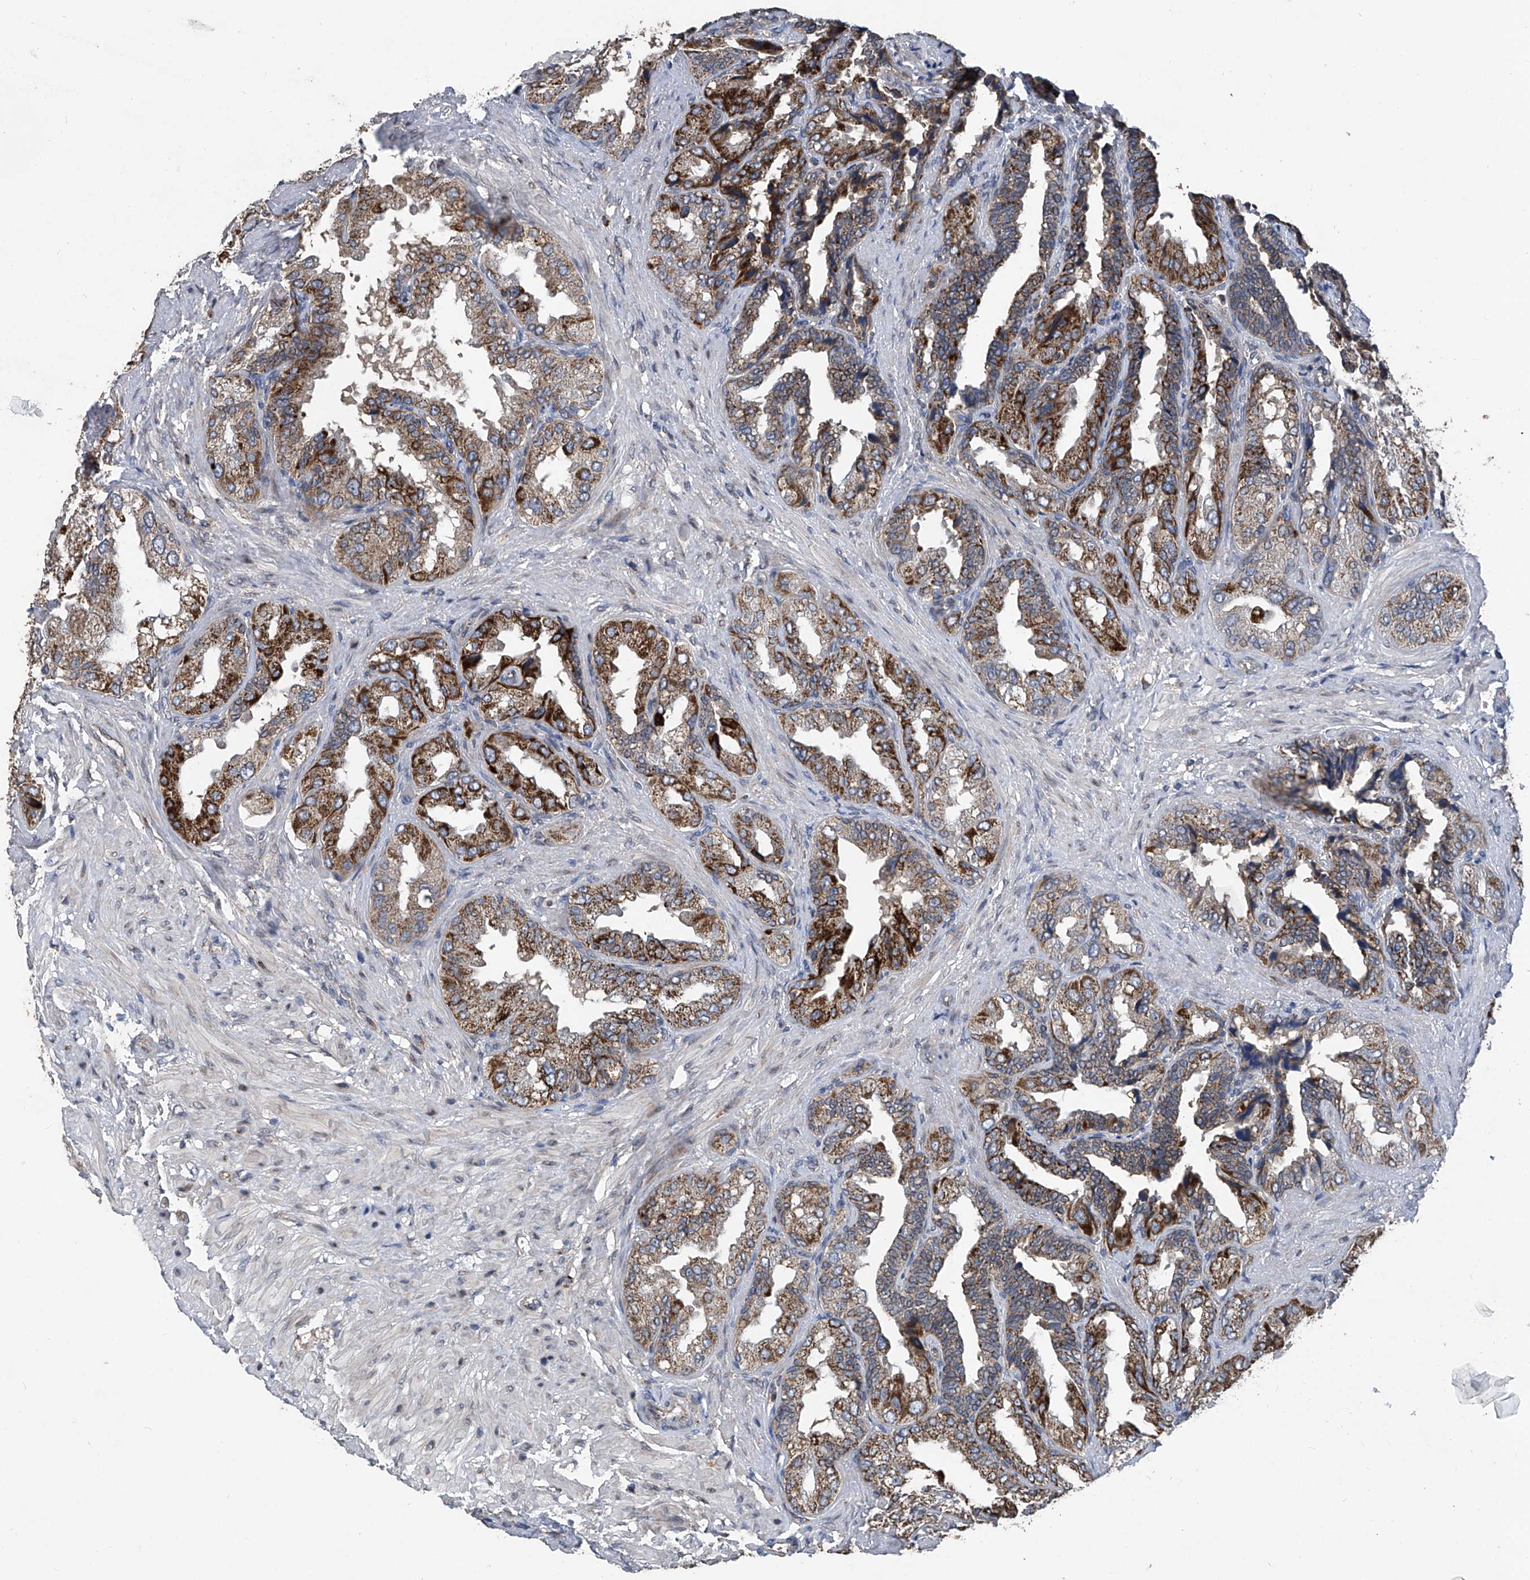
{"staining": {"intensity": "moderate", "quantity": ">75%", "location": "cytoplasmic/membranous"}, "tissue": "seminal vesicle", "cell_type": "Glandular cells", "image_type": "normal", "snomed": [{"axis": "morphology", "description": "Normal tissue, NOS"}, {"axis": "topography", "description": "Seminal veicle"}, {"axis": "topography", "description": "Peripheral nerve tissue"}], "caption": "A brown stain shows moderate cytoplasmic/membranous staining of a protein in glandular cells of unremarkable seminal vesicle.", "gene": "BCKDHB", "patient": {"sex": "male", "age": 63}}